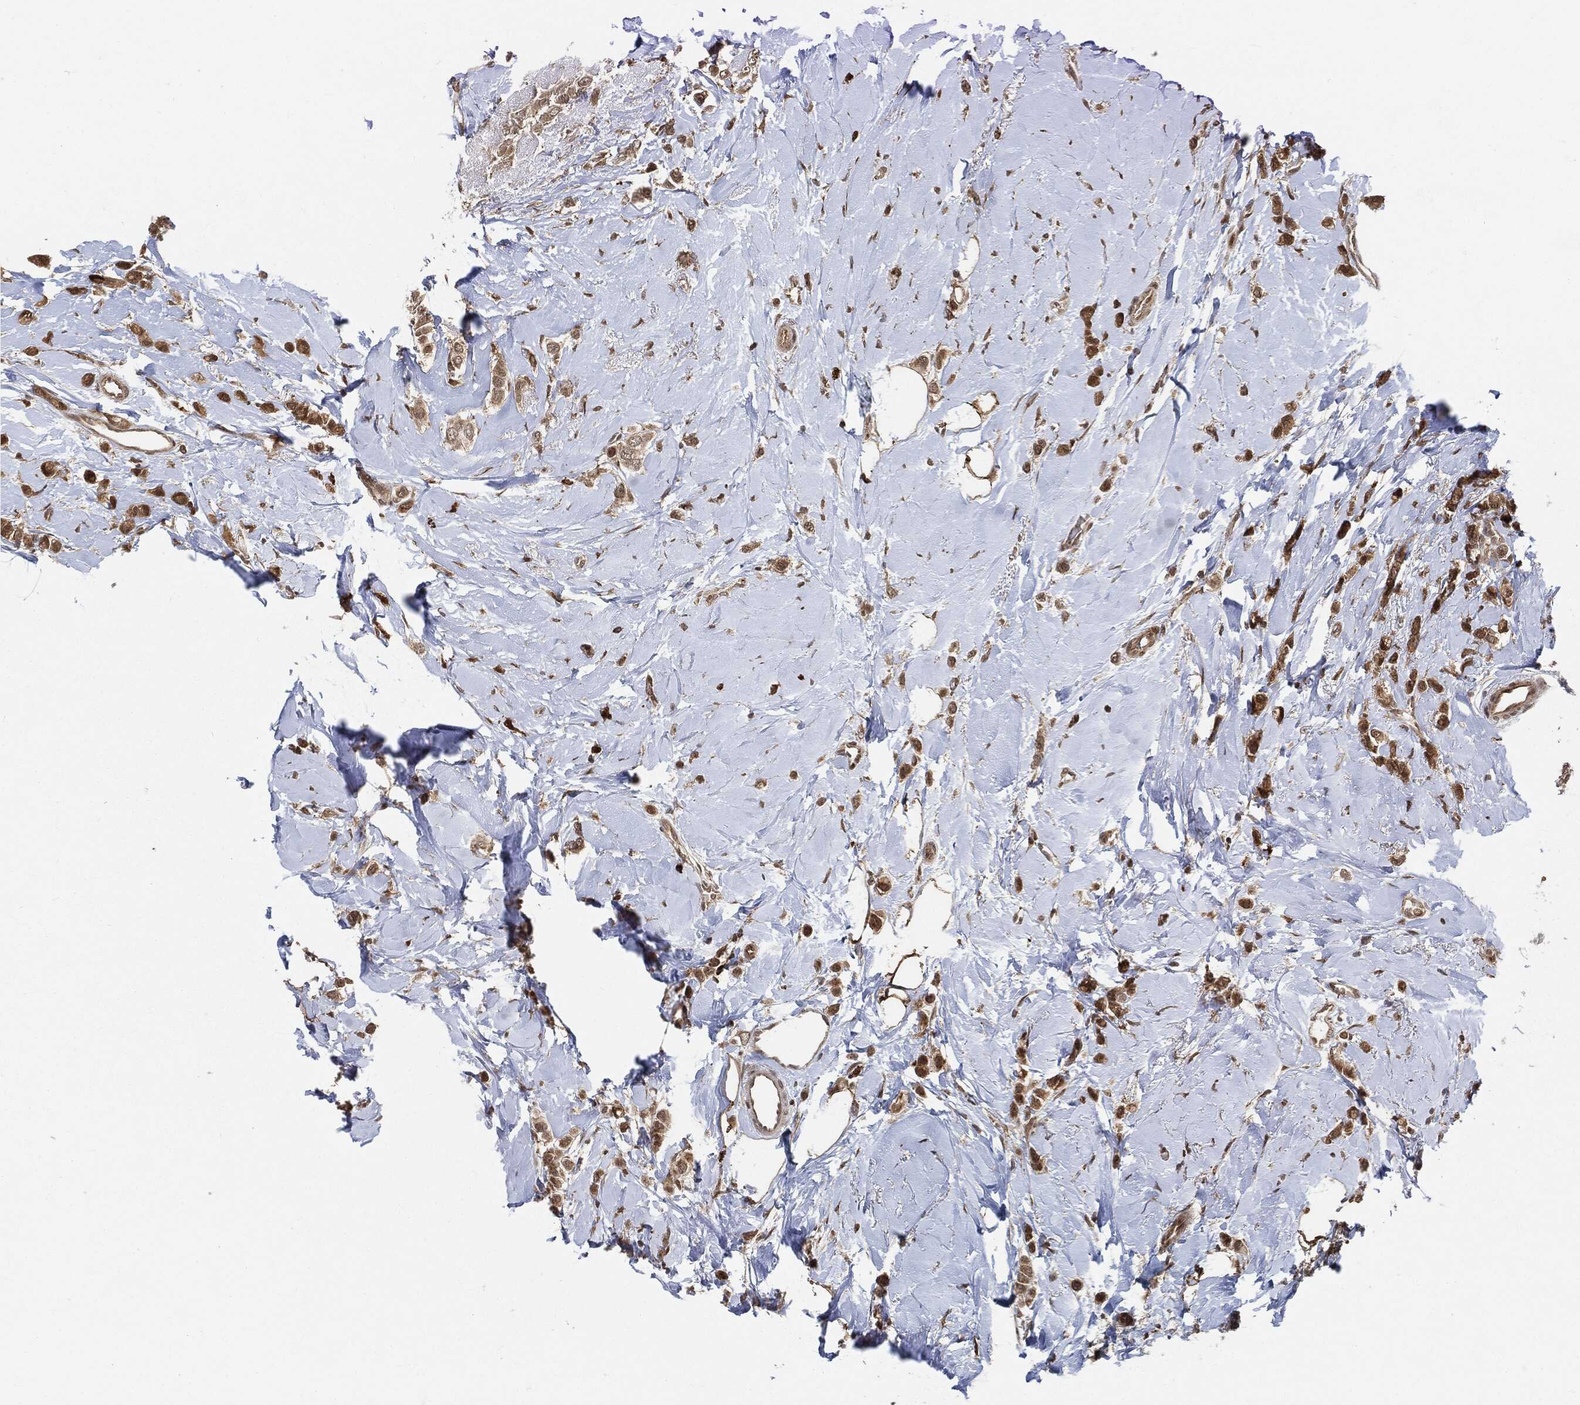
{"staining": {"intensity": "moderate", "quantity": ">75%", "location": "cytoplasmic/membranous"}, "tissue": "breast cancer", "cell_type": "Tumor cells", "image_type": "cancer", "snomed": [{"axis": "morphology", "description": "Lobular carcinoma"}, {"axis": "topography", "description": "Breast"}], "caption": "Human breast cancer stained with a brown dye reveals moderate cytoplasmic/membranous positive expression in approximately >75% of tumor cells.", "gene": "CUTA", "patient": {"sex": "female", "age": 66}}